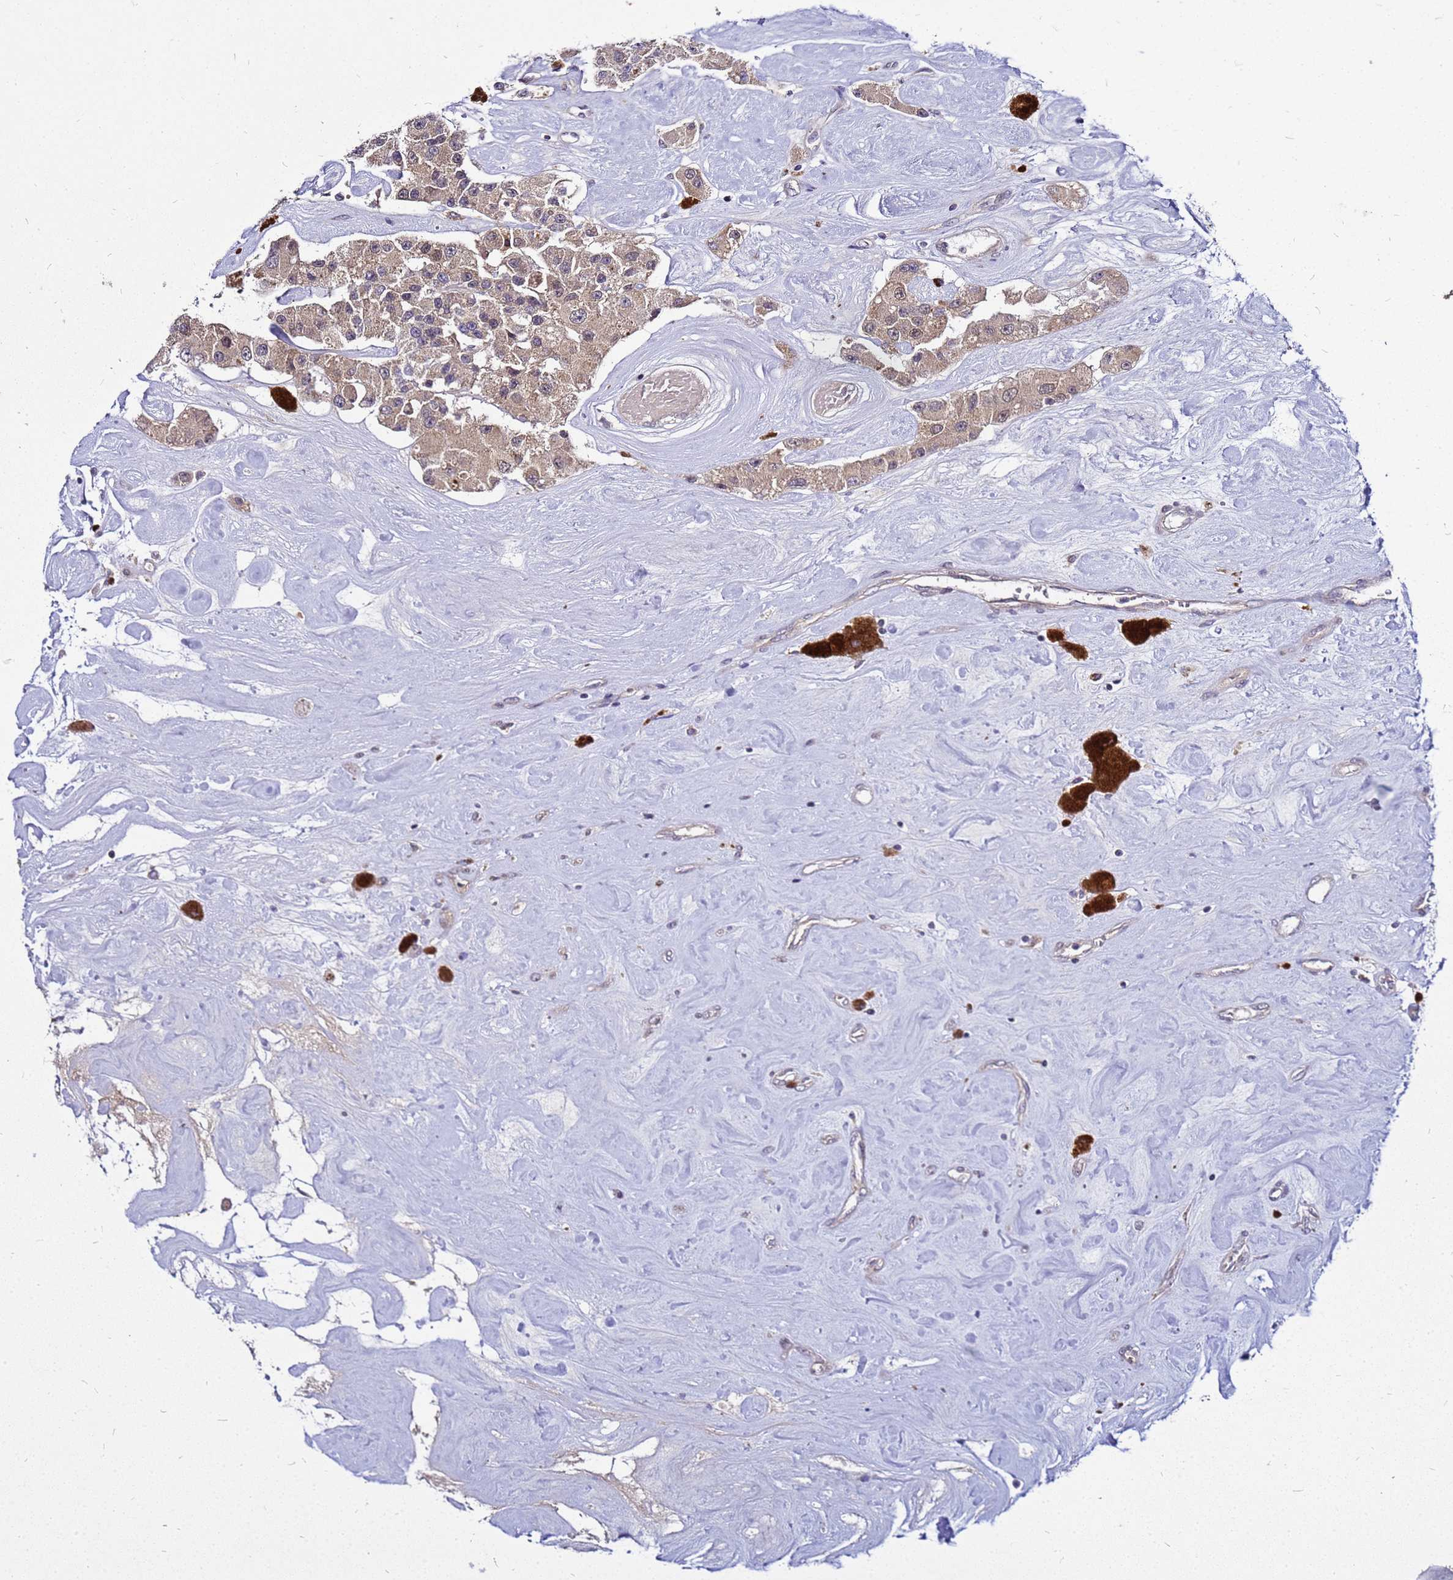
{"staining": {"intensity": "weak", "quantity": ">75%", "location": "cytoplasmic/membranous"}, "tissue": "carcinoid", "cell_type": "Tumor cells", "image_type": "cancer", "snomed": [{"axis": "morphology", "description": "Carcinoid, malignant, NOS"}, {"axis": "topography", "description": "Pancreas"}], "caption": "Immunohistochemistry (IHC) (DAB) staining of human carcinoid (malignant) demonstrates weak cytoplasmic/membranous protein expression in approximately >75% of tumor cells. (DAB (3,3'-diaminobenzidine) IHC, brown staining for protein, blue staining for nuclei).", "gene": "SAT1", "patient": {"sex": "male", "age": 41}}